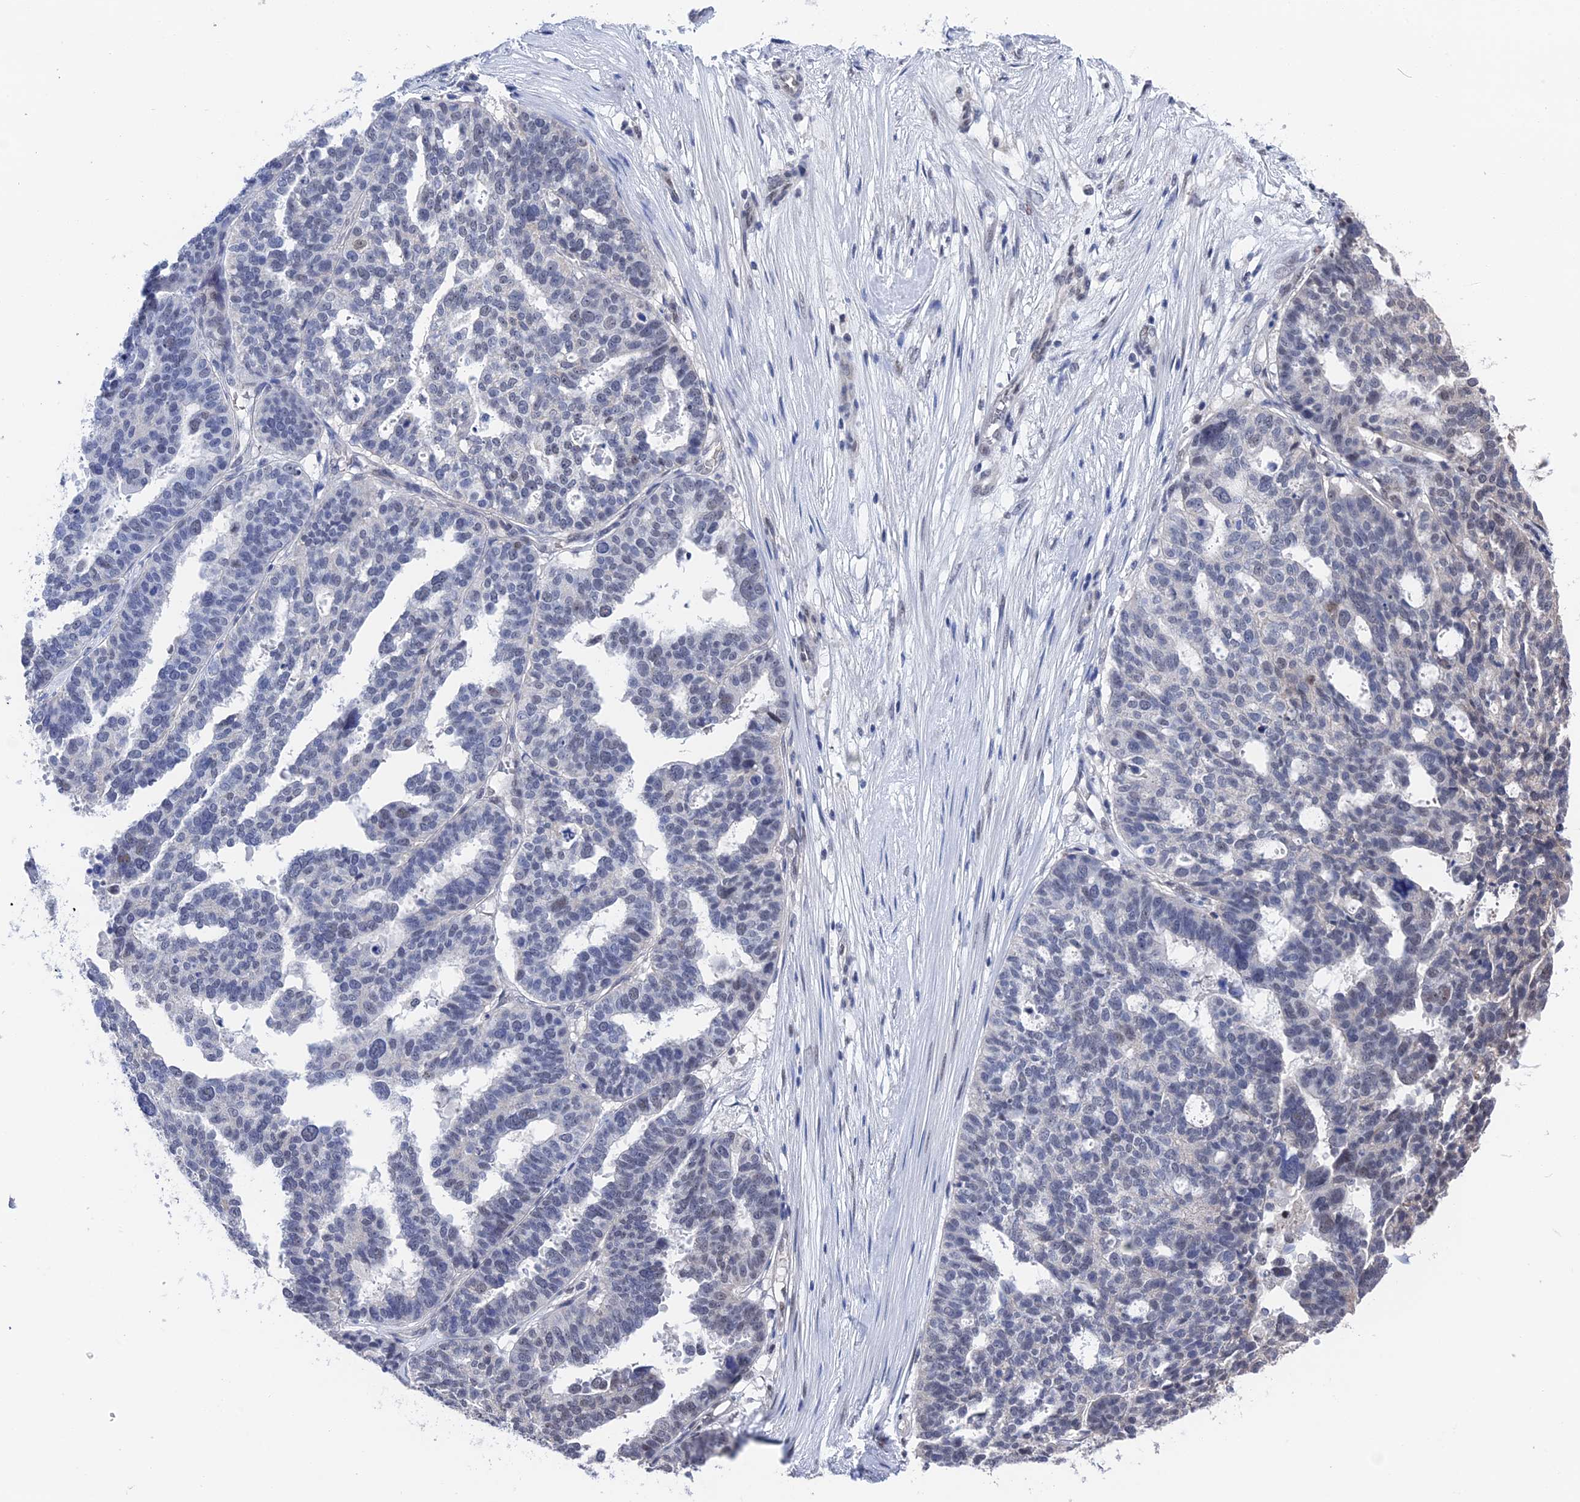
{"staining": {"intensity": "negative", "quantity": "none", "location": "none"}, "tissue": "ovarian cancer", "cell_type": "Tumor cells", "image_type": "cancer", "snomed": [{"axis": "morphology", "description": "Cystadenocarcinoma, serous, NOS"}, {"axis": "topography", "description": "Ovary"}], "caption": "High magnification brightfield microscopy of ovarian serous cystadenocarcinoma stained with DAB (brown) and counterstained with hematoxylin (blue): tumor cells show no significant expression. (Immunohistochemistry, brightfield microscopy, high magnification).", "gene": "TSSC4", "patient": {"sex": "female", "age": 59}}